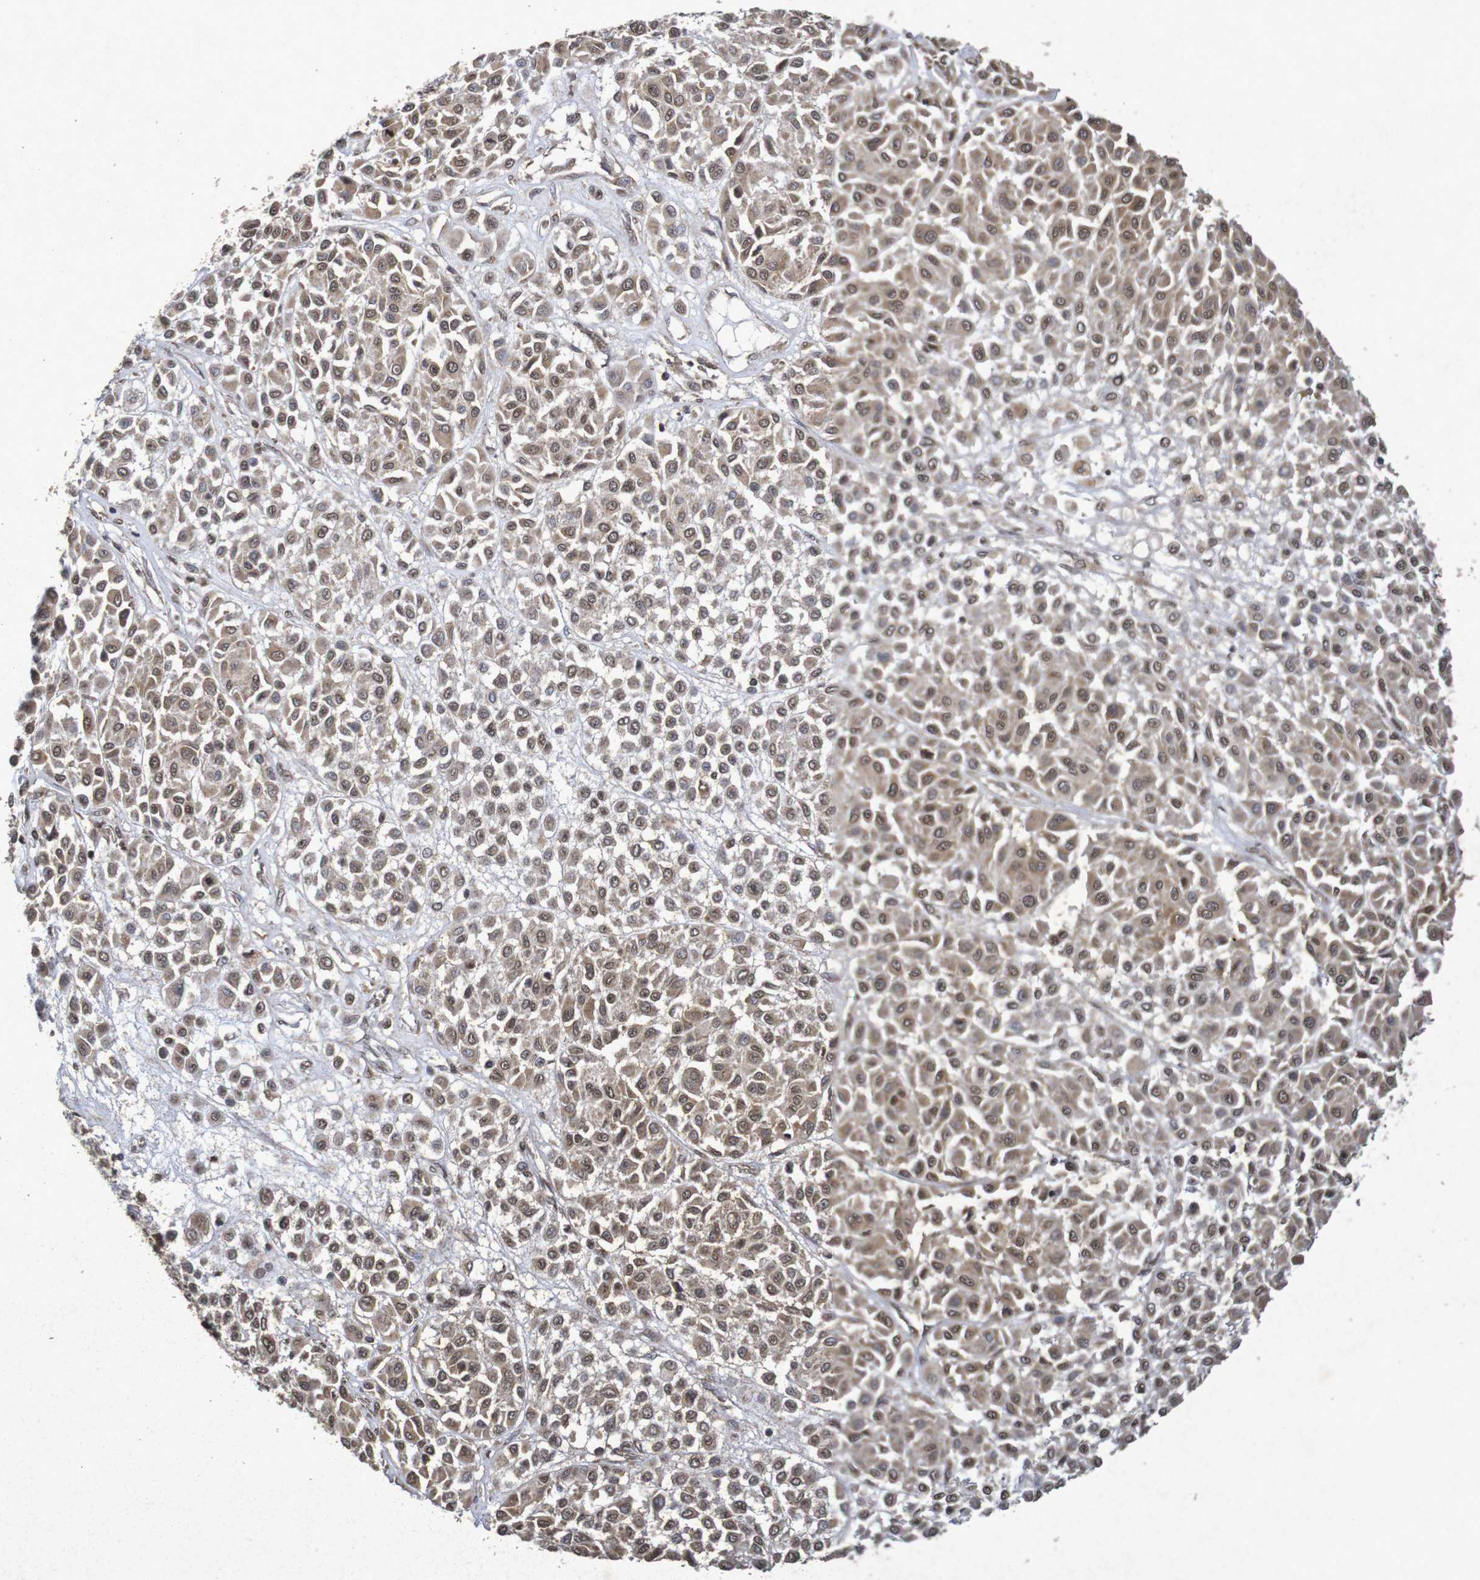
{"staining": {"intensity": "moderate", "quantity": ">75%", "location": "cytoplasmic/membranous,nuclear"}, "tissue": "melanoma", "cell_type": "Tumor cells", "image_type": "cancer", "snomed": [{"axis": "morphology", "description": "Malignant melanoma, Metastatic site"}, {"axis": "topography", "description": "Soft tissue"}], "caption": "This is an image of IHC staining of malignant melanoma (metastatic site), which shows moderate positivity in the cytoplasmic/membranous and nuclear of tumor cells.", "gene": "GUCY1A2", "patient": {"sex": "male", "age": 41}}